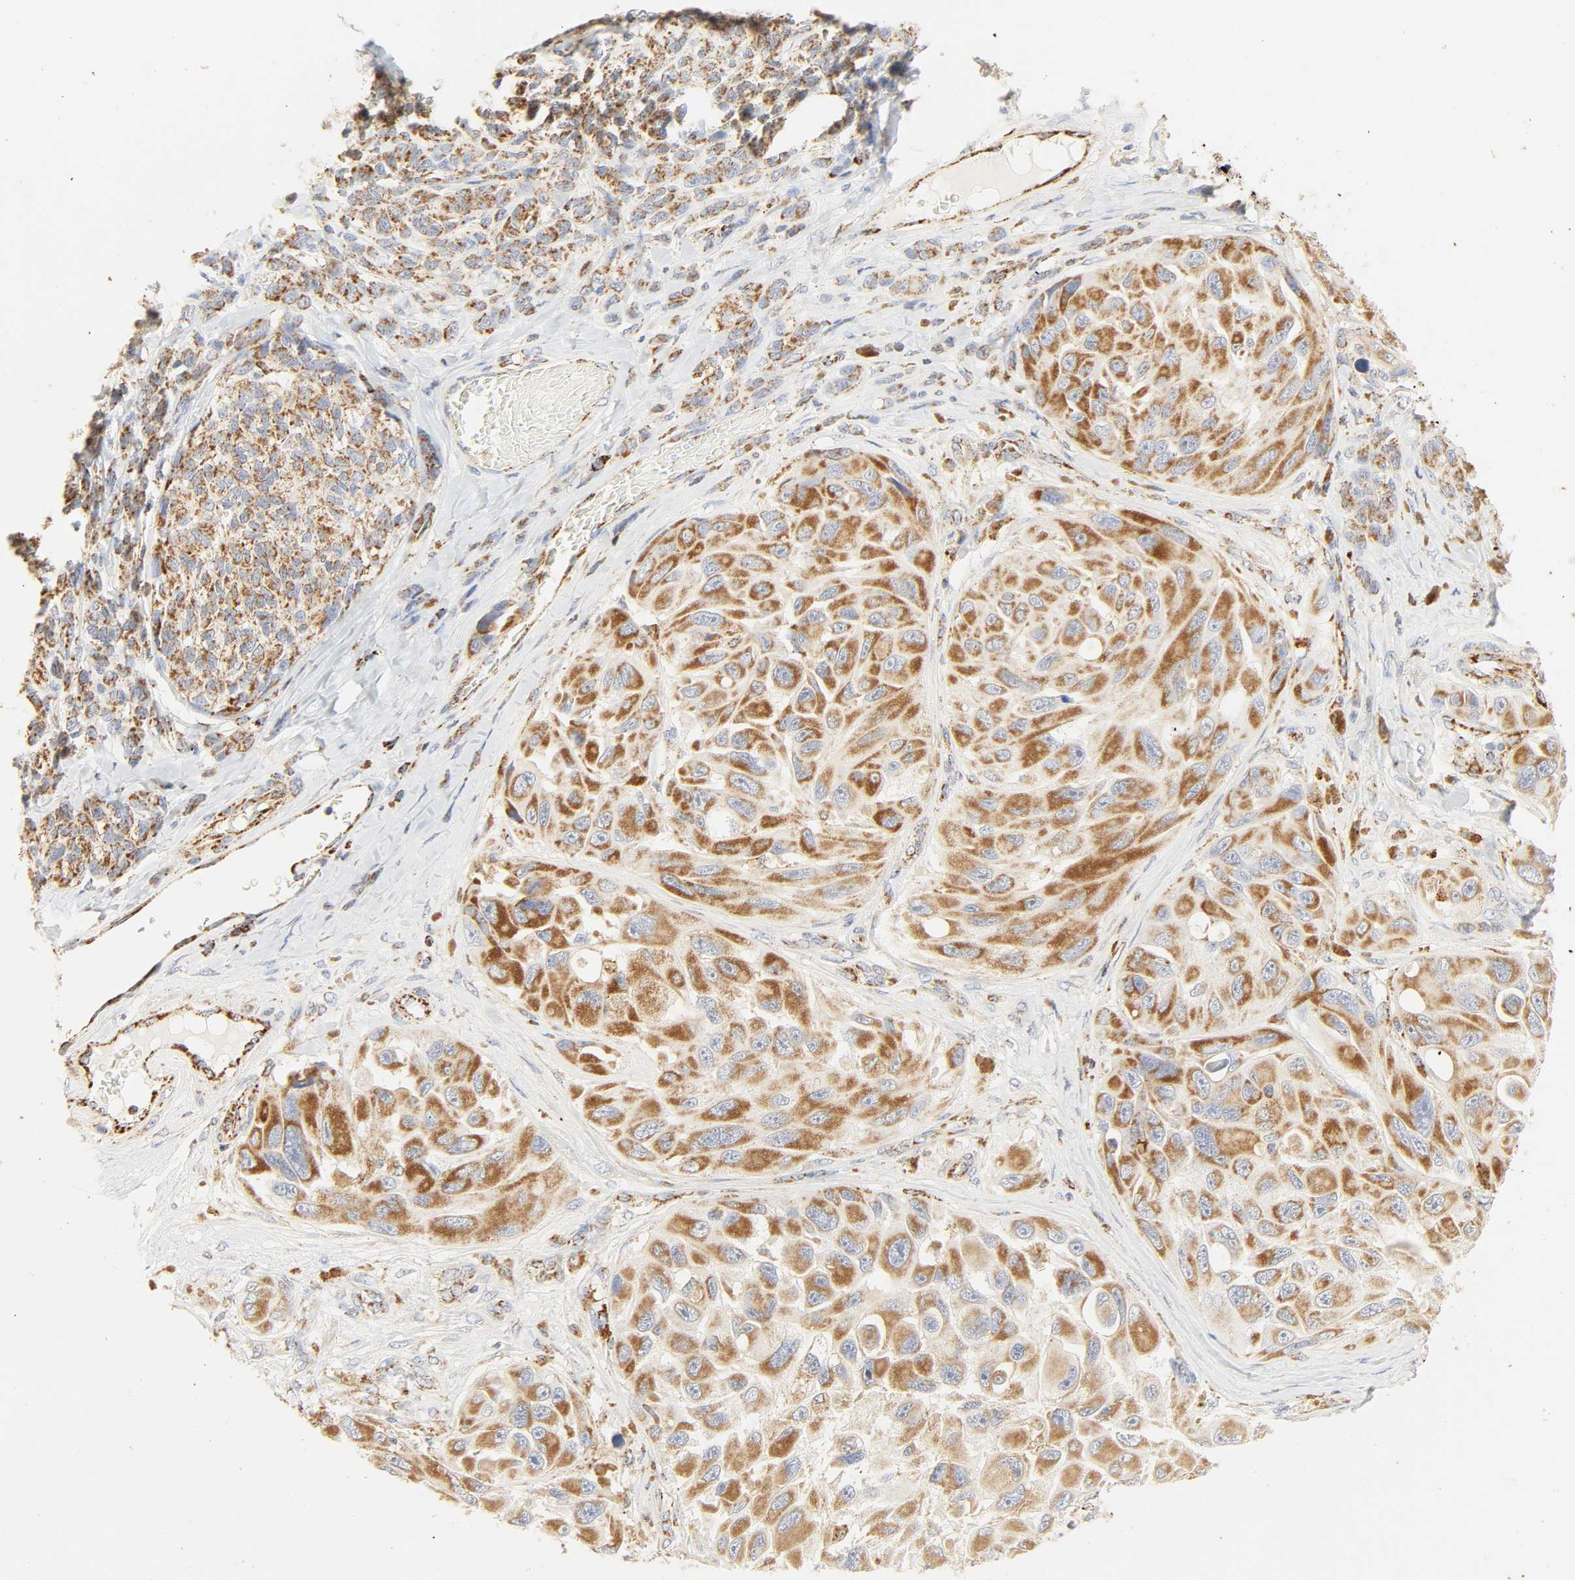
{"staining": {"intensity": "moderate", "quantity": ">75%", "location": "cytoplasmic/membranous"}, "tissue": "melanoma", "cell_type": "Tumor cells", "image_type": "cancer", "snomed": [{"axis": "morphology", "description": "Malignant melanoma, NOS"}, {"axis": "topography", "description": "Skin"}], "caption": "A high-resolution histopathology image shows immunohistochemistry (IHC) staining of melanoma, which exhibits moderate cytoplasmic/membranous positivity in about >75% of tumor cells.", "gene": "ACAT1", "patient": {"sex": "female", "age": 73}}